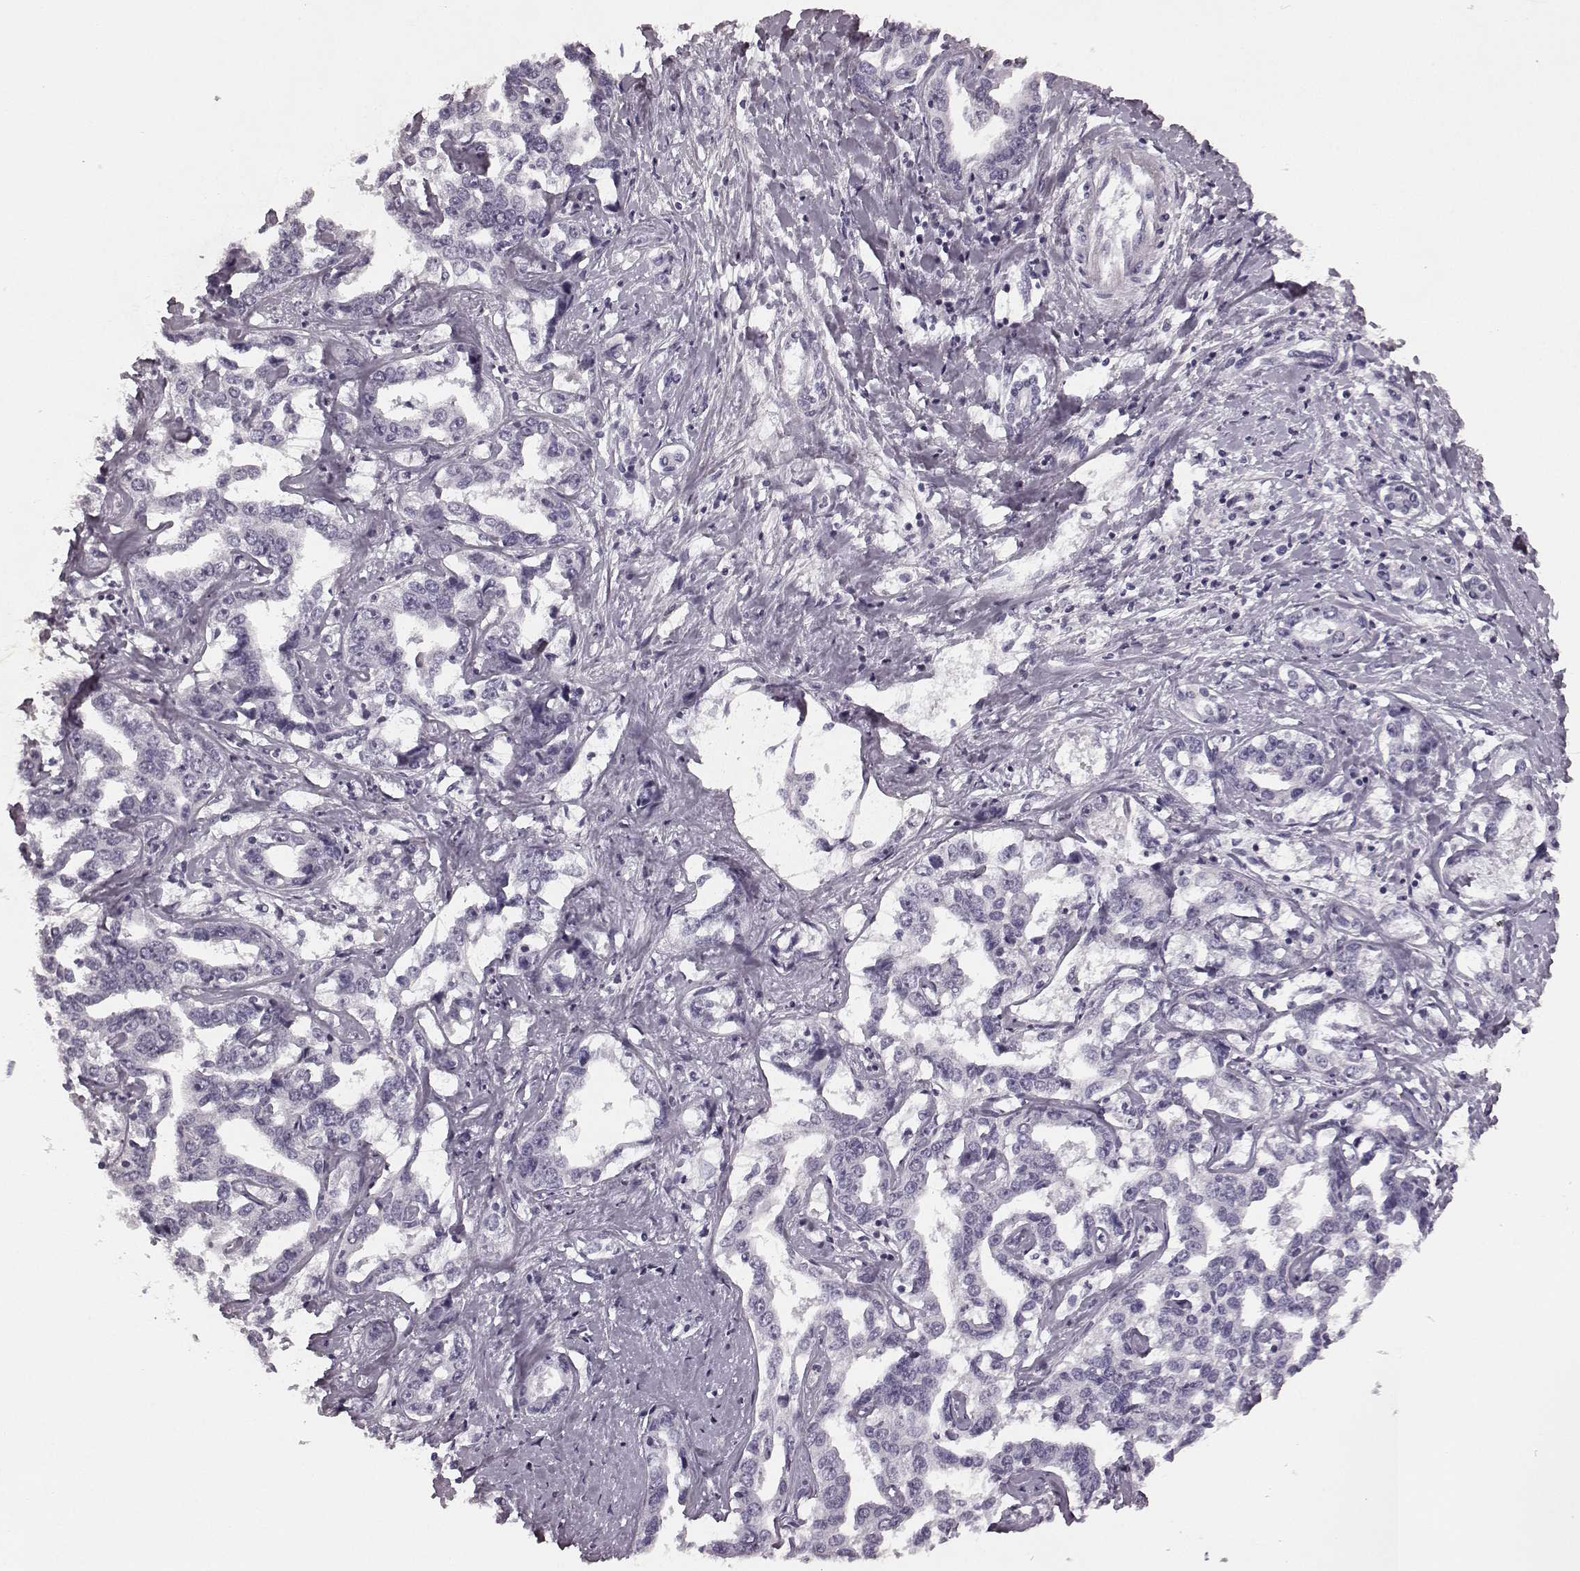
{"staining": {"intensity": "negative", "quantity": "none", "location": "none"}, "tissue": "liver cancer", "cell_type": "Tumor cells", "image_type": "cancer", "snomed": [{"axis": "morphology", "description": "Cholangiocarcinoma"}, {"axis": "topography", "description": "Liver"}], "caption": "The histopathology image shows no staining of tumor cells in liver cancer (cholangiocarcinoma).", "gene": "TMPRSS15", "patient": {"sex": "male", "age": 59}}